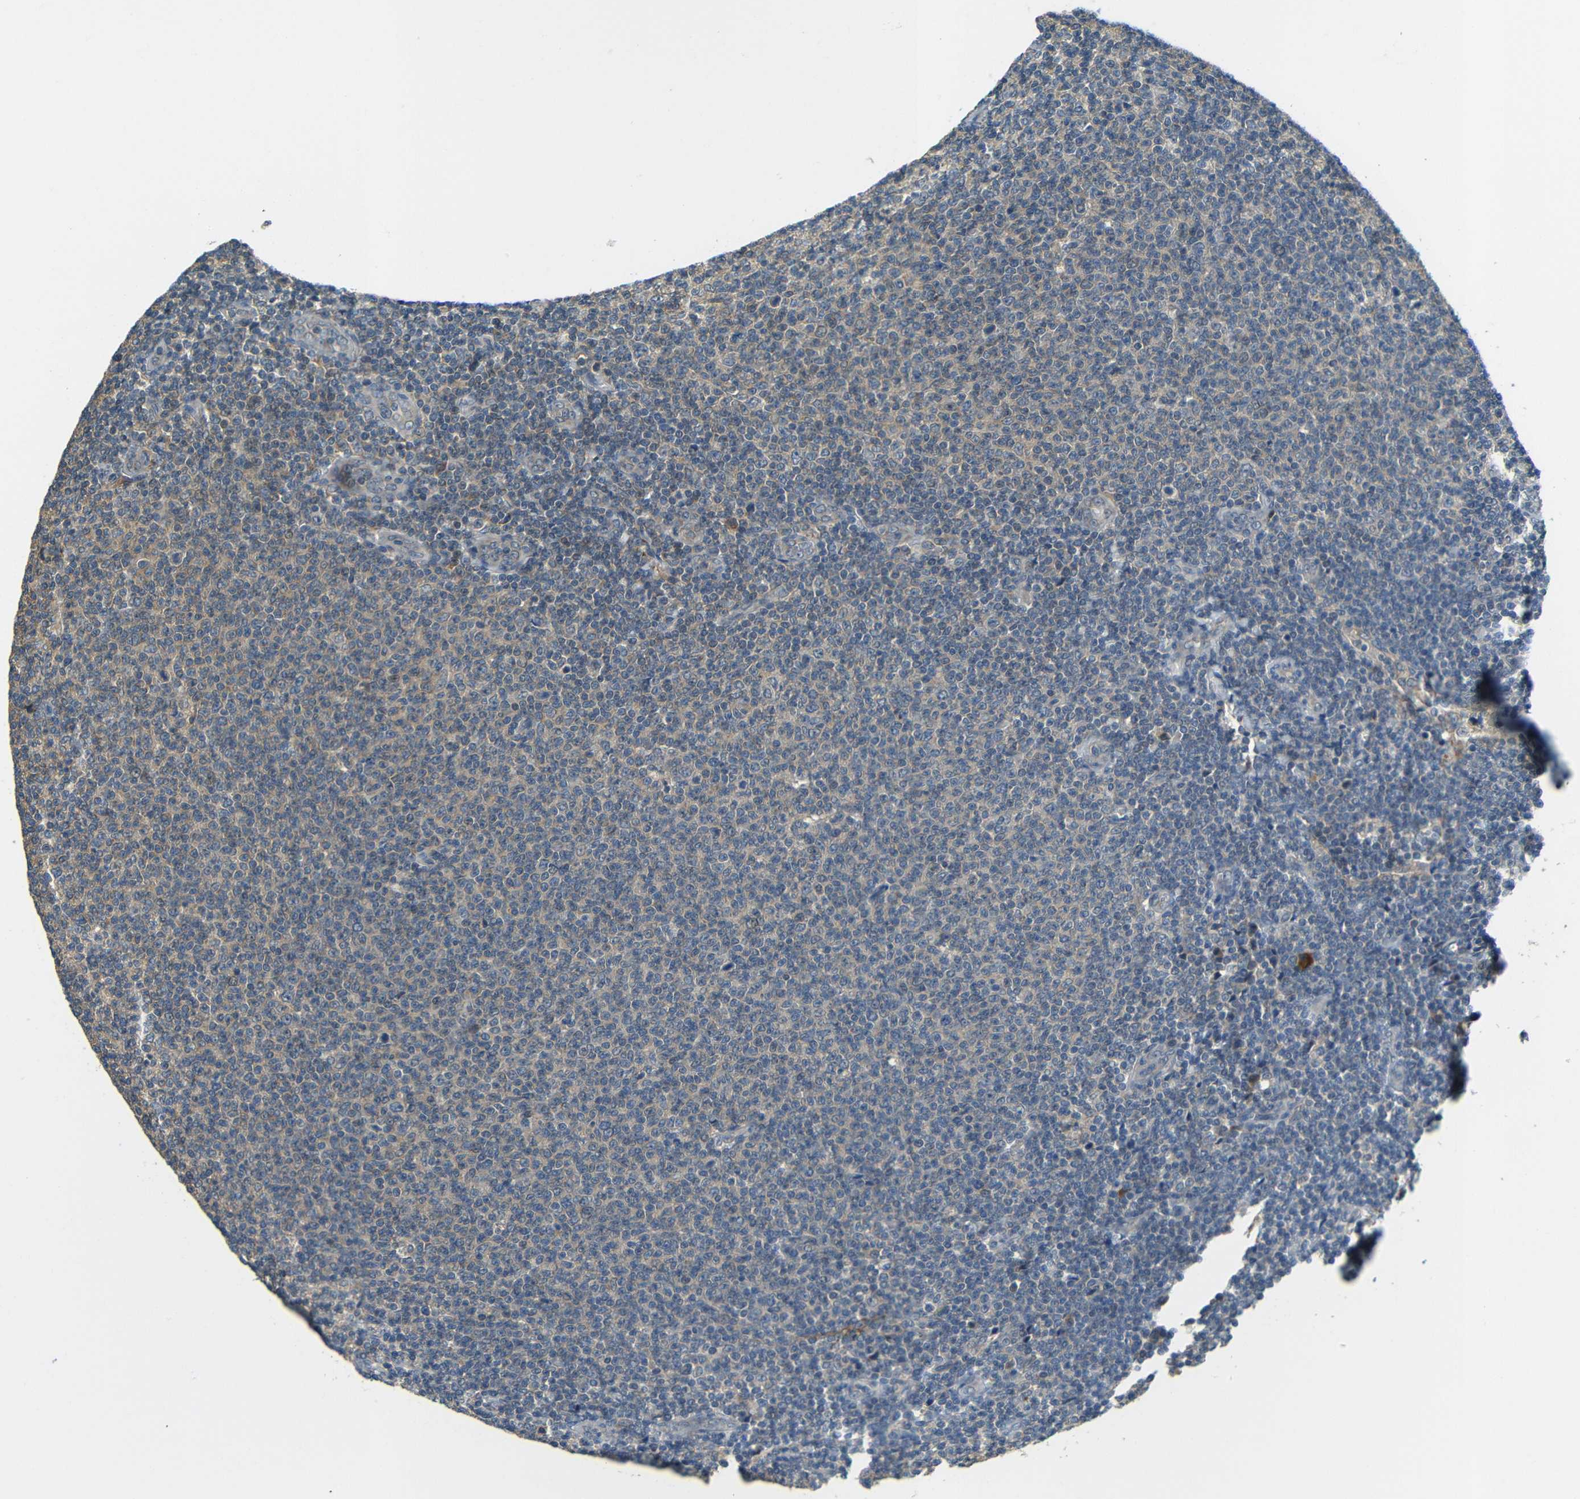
{"staining": {"intensity": "weak", "quantity": "<25%", "location": "cytoplasmic/membranous"}, "tissue": "lymphoma", "cell_type": "Tumor cells", "image_type": "cancer", "snomed": [{"axis": "morphology", "description": "Malignant lymphoma, non-Hodgkin's type, Low grade"}, {"axis": "topography", "description": "Lymph node"}], "caption": "Immunohistochemistry image of neoplastic tissue: human low-grade malignant lymphoma, non-Hodgkin's type stained with DAB (3,3'-diaminobenzidine) displays no significant protein positivity in tumor cells.", "gene": "FNDC3A", "patient": {"sex": "male", "age": 66}}